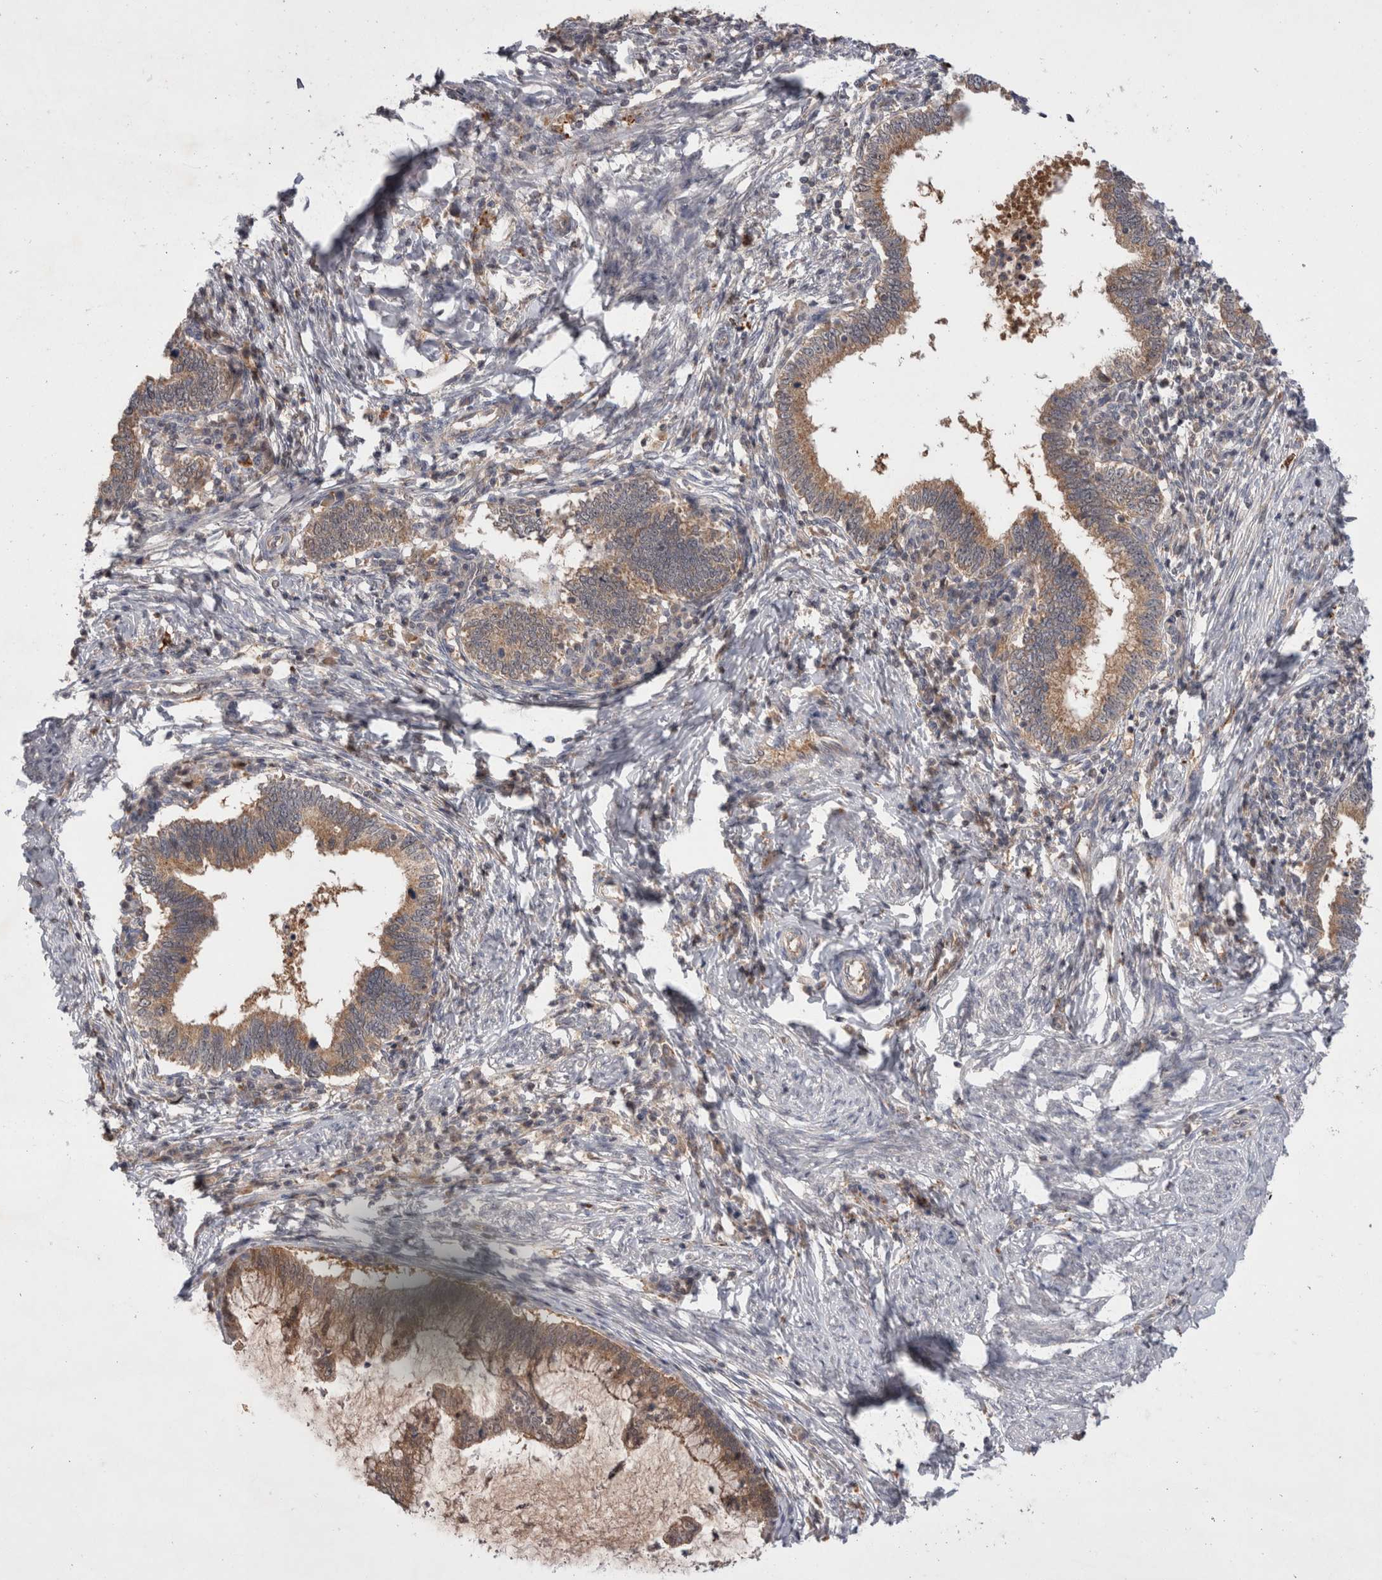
{"staining": {"intensity": "moderate", "quantity": ">75%", "location": "cytoplasmic/membranous"}, "tissue": "cervical cancer", "cell_type": "Tumor cells", "image_type": "cancer", "snomed": [{"axis": "morphology", "description": "Adenocarcinoma, NOS"}, {"axis": "topography", "description": "Cervix"}], "caption": "High-magnification brightfield microscopy of adenocarcinoma (cervical) stained with DAB (3,3'-diaminobenzidine) (brown) and counterstained with hematoxylin (blue). tumor cells exhibit moderate cytoplasmic/membranous expression is identified in approximately>75% of cells.", "gene": "MRPL37", "patient": {"sex": "female", "age": 36}}